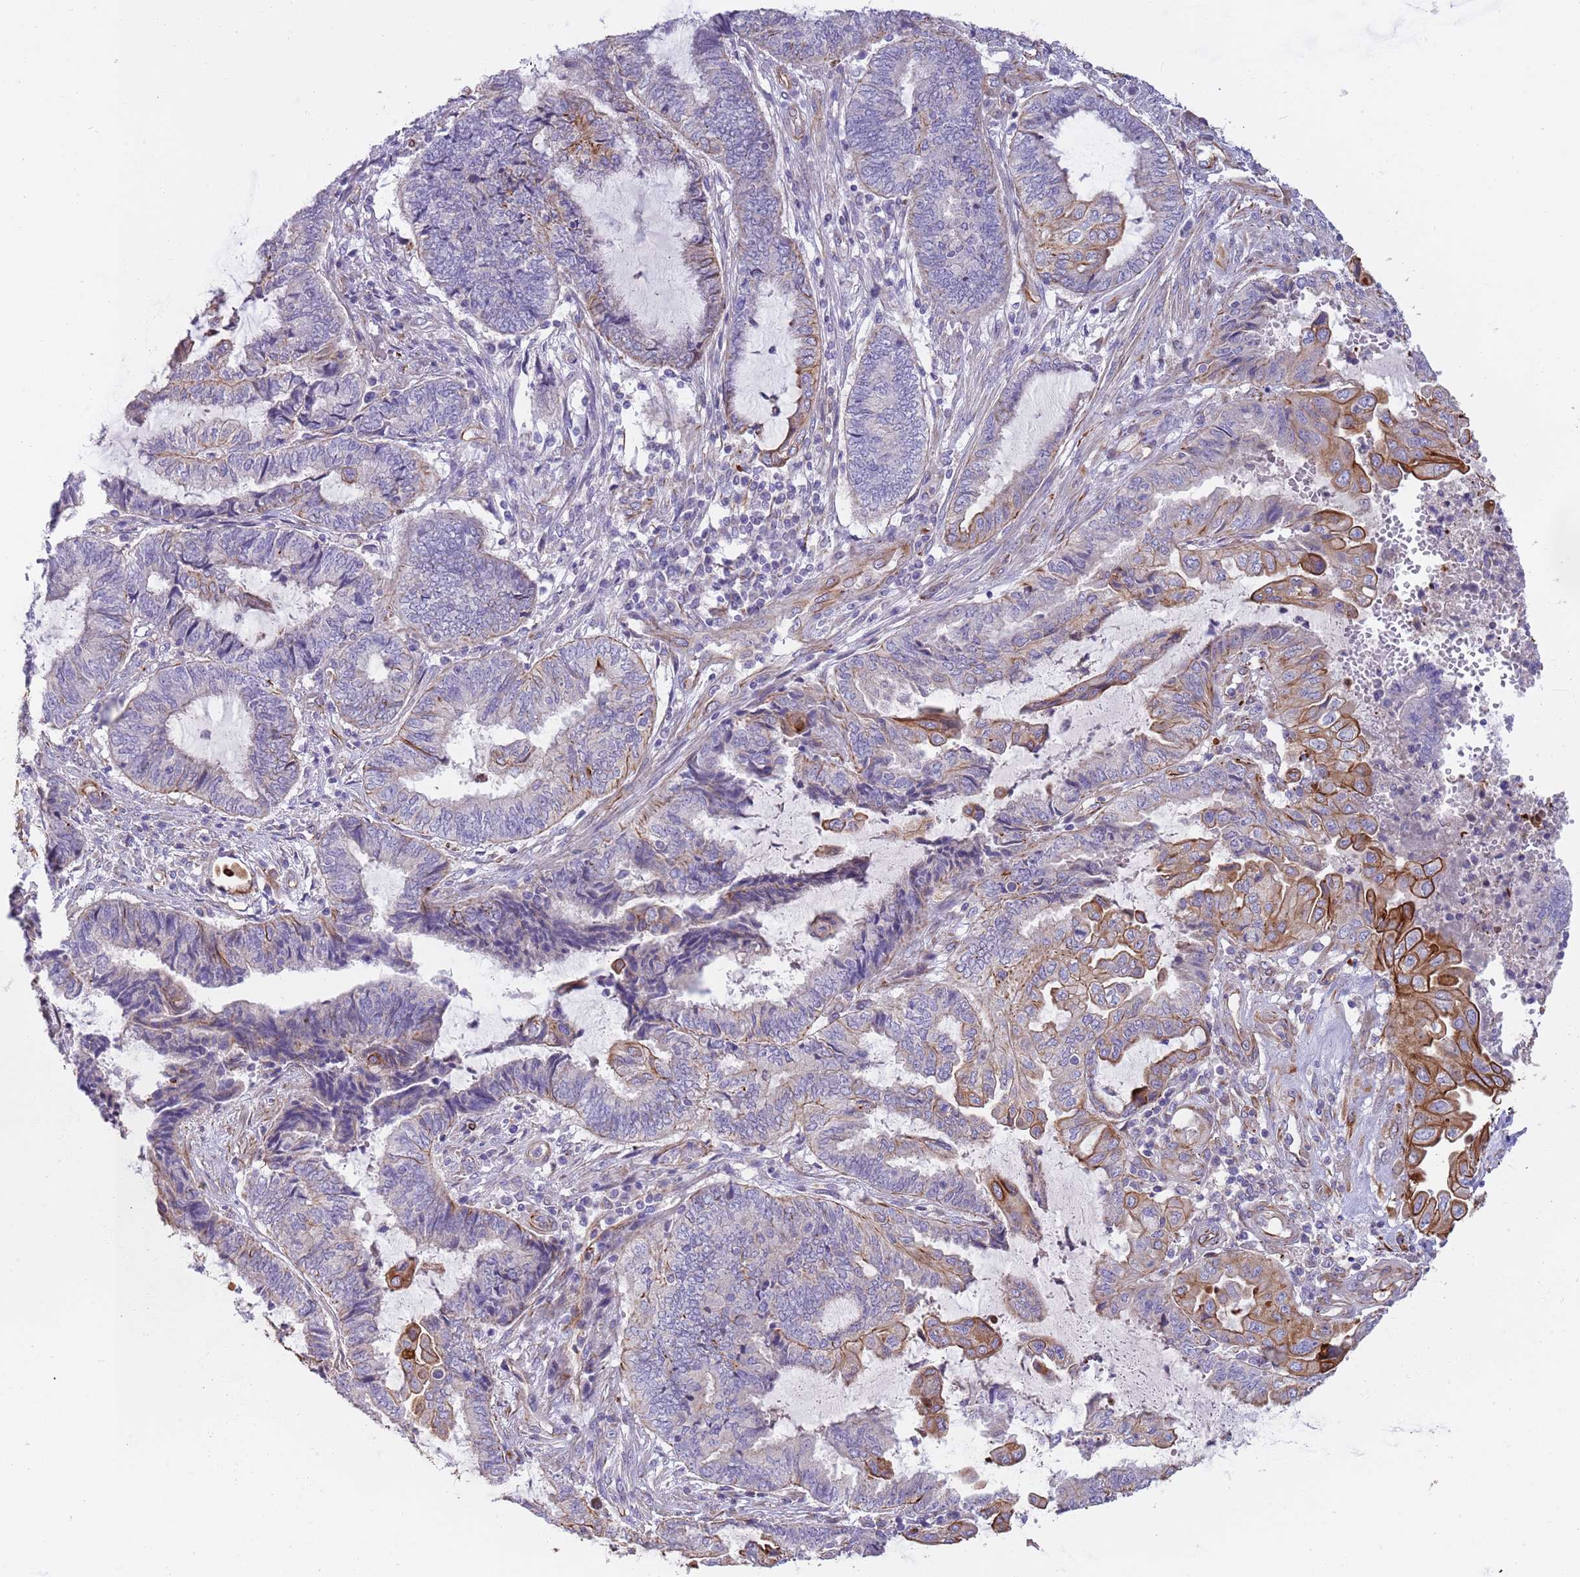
{"staining": {"intensity": "moderate", "quantity": "25%-75%", "location": "cytoplasmic/membranous"}, "tissue": "endometrial cancer", "cell_type": "Tumor cells", "image_type": "cancer", "snomed": [{"axis": "morphology", "description": "Adenocarcinoma, NOS"}, {"axis": "topography", "description": "Uterus"}, {"axis": "topography", "description": "Endometrium"}], "caption": "Immunohistochemical staining of endometrial cancer demonstrates medium levels of moderate cytoplasmic/membranous staining in about 25%-75% of tumor cells. Using DAB (3,3'-diaminobenzidine) (brown) and hematoxylin (blue) stains, captured at high magnification using brightfield microscopy.", "gene": "MOGAT1", "patient": {"sex": "female", "age": 70}}